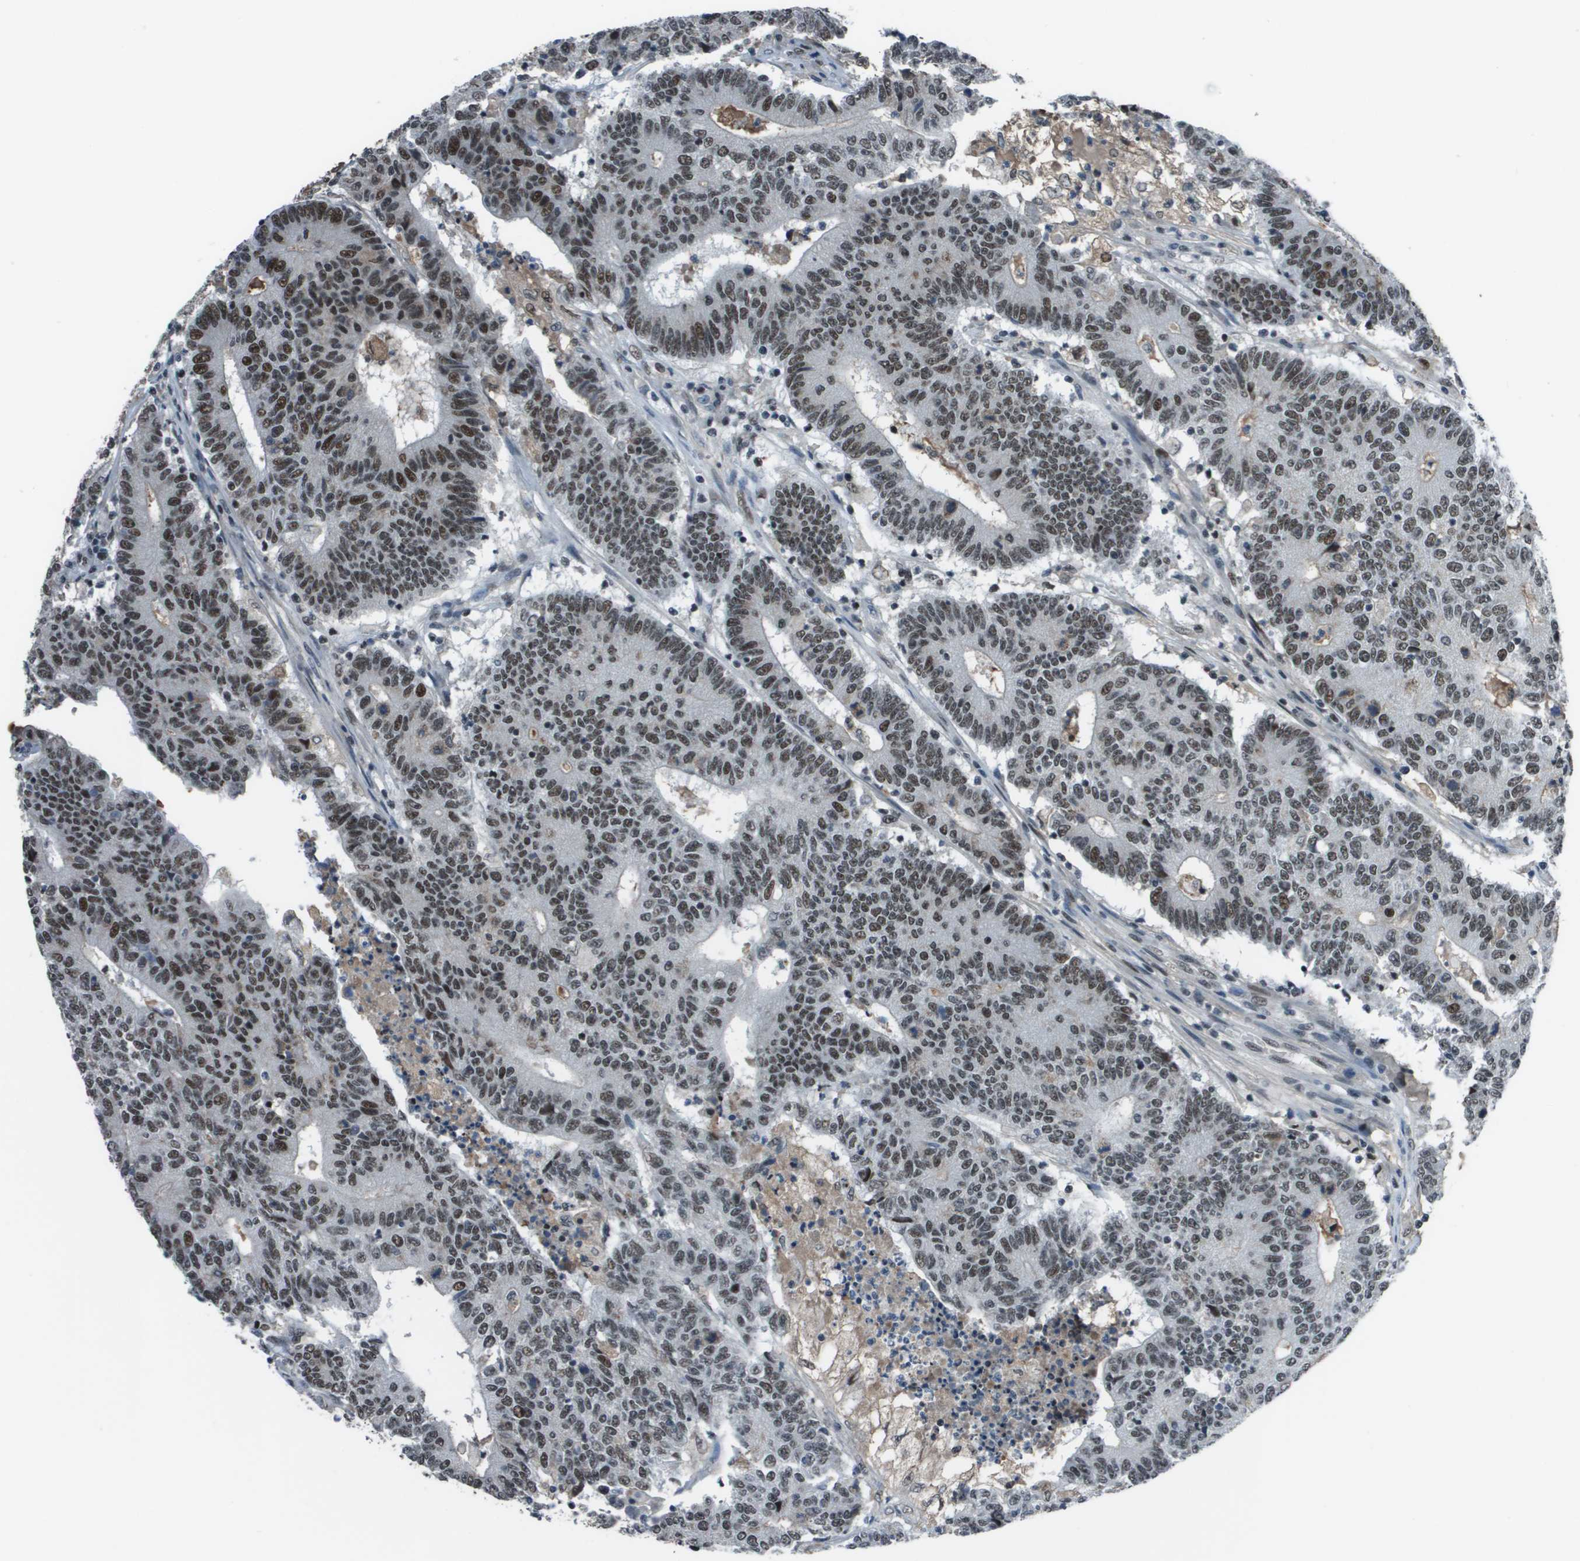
{"staining": {"intensity": "strong", "quantity": ">75%", "location": "nuclear"}, "tissue": "colorectal cancer", "cell_type": "Tumor cells", "image_type": "cancer", "snomed": [{"axis": "morphology", "description": "Normal tissue, NOS"}, {"axis": "morphology", "description": "Adenocarcinoma, NOS"}, {"axis": "topography", "description": "Colon"}], "caption": "Immunohistochemistry histopathology image of colorectal cancer (adenocarcinoma) stained for a protein (brown), which reveals high levels of strong nuclear expression in approximately >75% of tumor cells.", "gene": "THRAP3", "patient": {"sex": "female", "age": 75}}